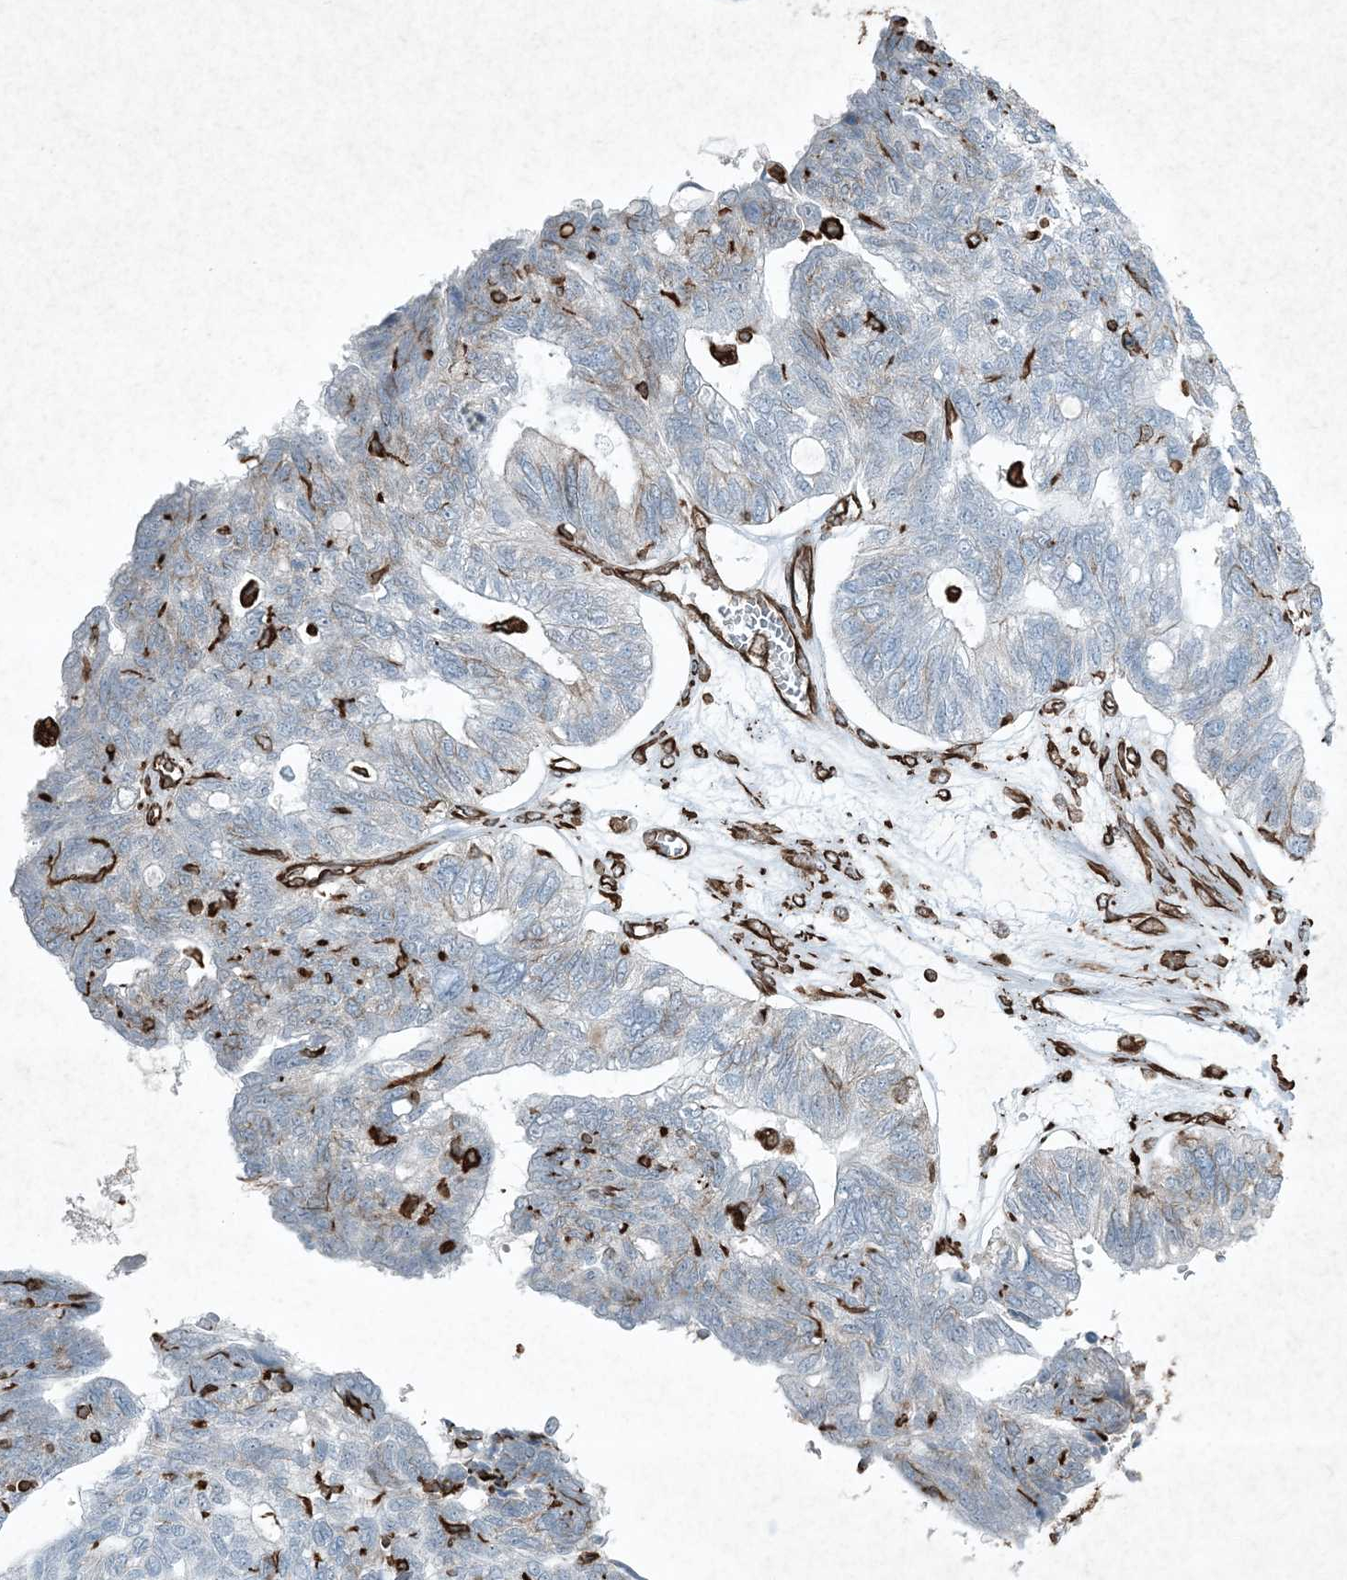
{"staining": {"intensity": "weak", "quantity": "<25%", "location": "cytoplasmic/membranous"}, "tissue": "ovarian cancer", "cell_type": "Tumor cells", "image_type": "cancer", "snomed": [{"axis": "morphology", "description": "Cystadenocarcinoma, serous, NOS"}, {"axis": "topography", "description": "Ovary"}], "caption": "A high-resolution histopathology image shows IHC staining of ovarian serous cystadenocarcinoma, which demonstrates no significant positivity in tumor cells.", "gene": "RYK", "patient": {"sex": "female", "age": 79}}